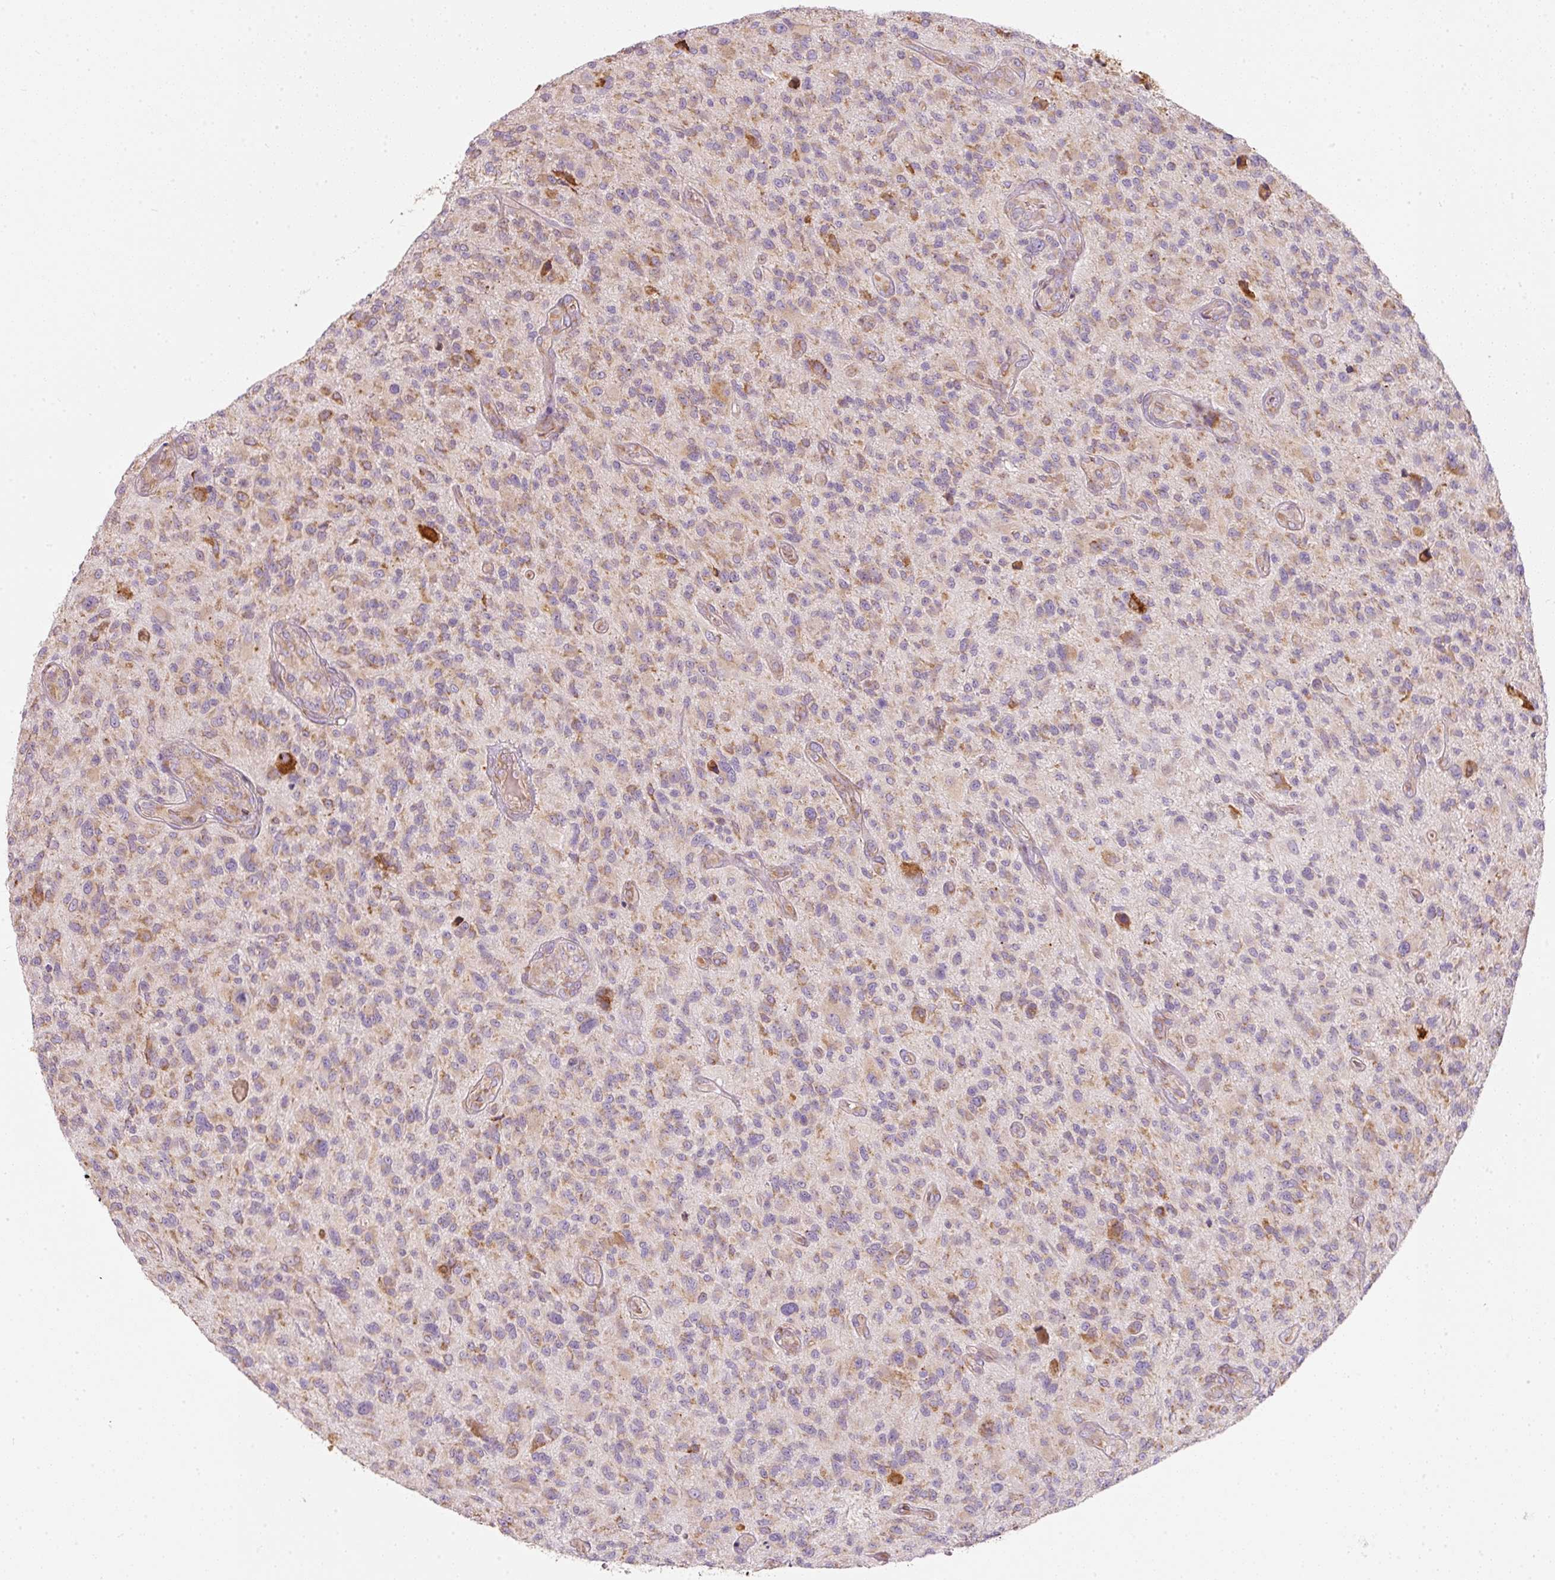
{"staining": {"intensity": "moderate", "quantity": "25%-75%", "location": "cytoplasmic/membranous"}, "tissue": "glioma", "cell_type": "Tumor cells", "image_type": "cancer", "snomed": [{"axis": "morphology", "description": "Glioma, malignant, High grade"}, {"axis": "topography", "description": "Brain"}], "caption": "Moderate cytoplasmic/membranous positivity for a protein is identified in about 25%-75% of tumor cells of glioma using immunohistochemistry.", "gene": "MORN4", "patient": {"sex": "male", "age": 47}}